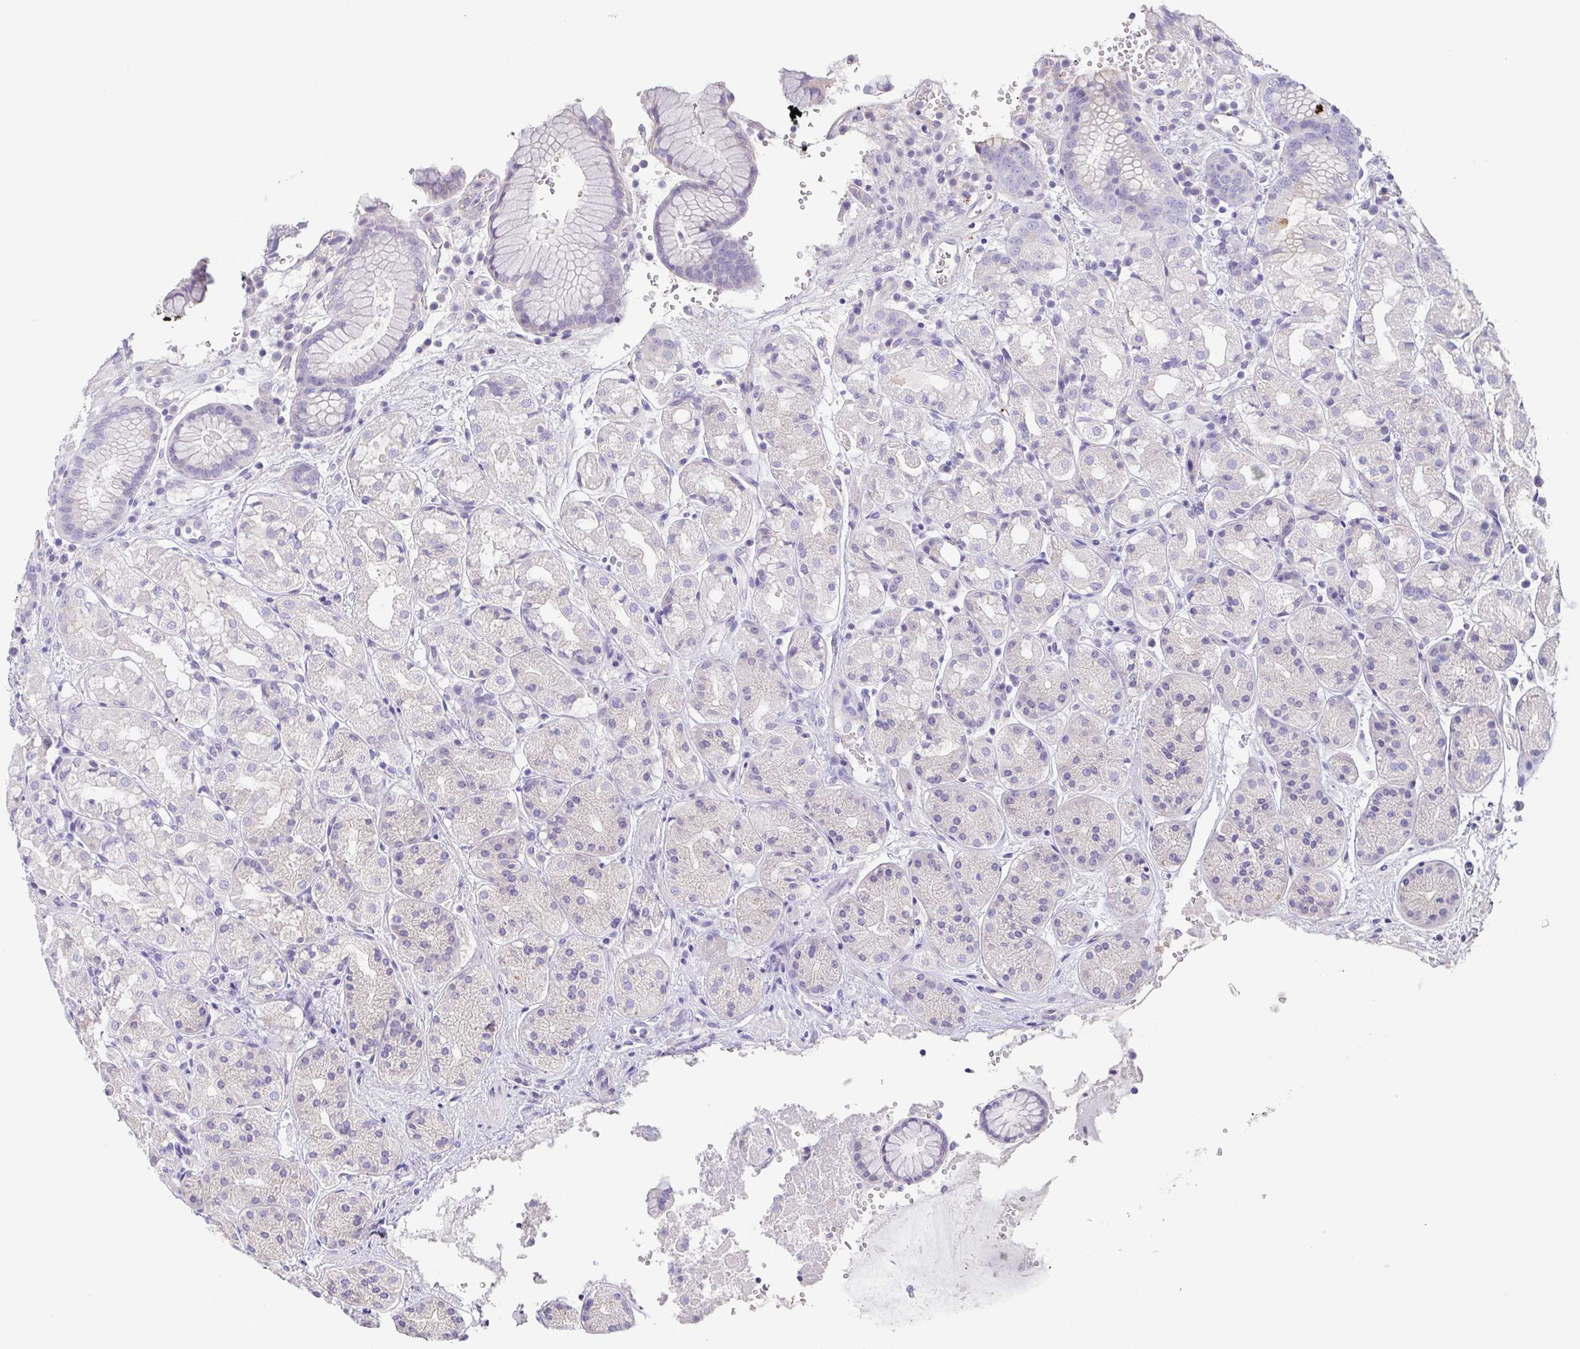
{"staining": {"intensity": "negative", "quantity": "none", "location": "none"}, "tissue": "stomach", "cell_type": "Glandular cells", "image_type": "normal", "snomed": [{"axis": "morphology", "description": "Normal tissue, NOS"}, {"axis": "topography", "description": "Stomach"}, {"axis": "topography", "description": "Stomach, lower"}], "caption": "Human stomach stained for a protein using IHC displays no positivity in glandular cells.", "gene": "PKDREJ", "patient": {"sex": "female", "age": 56}}